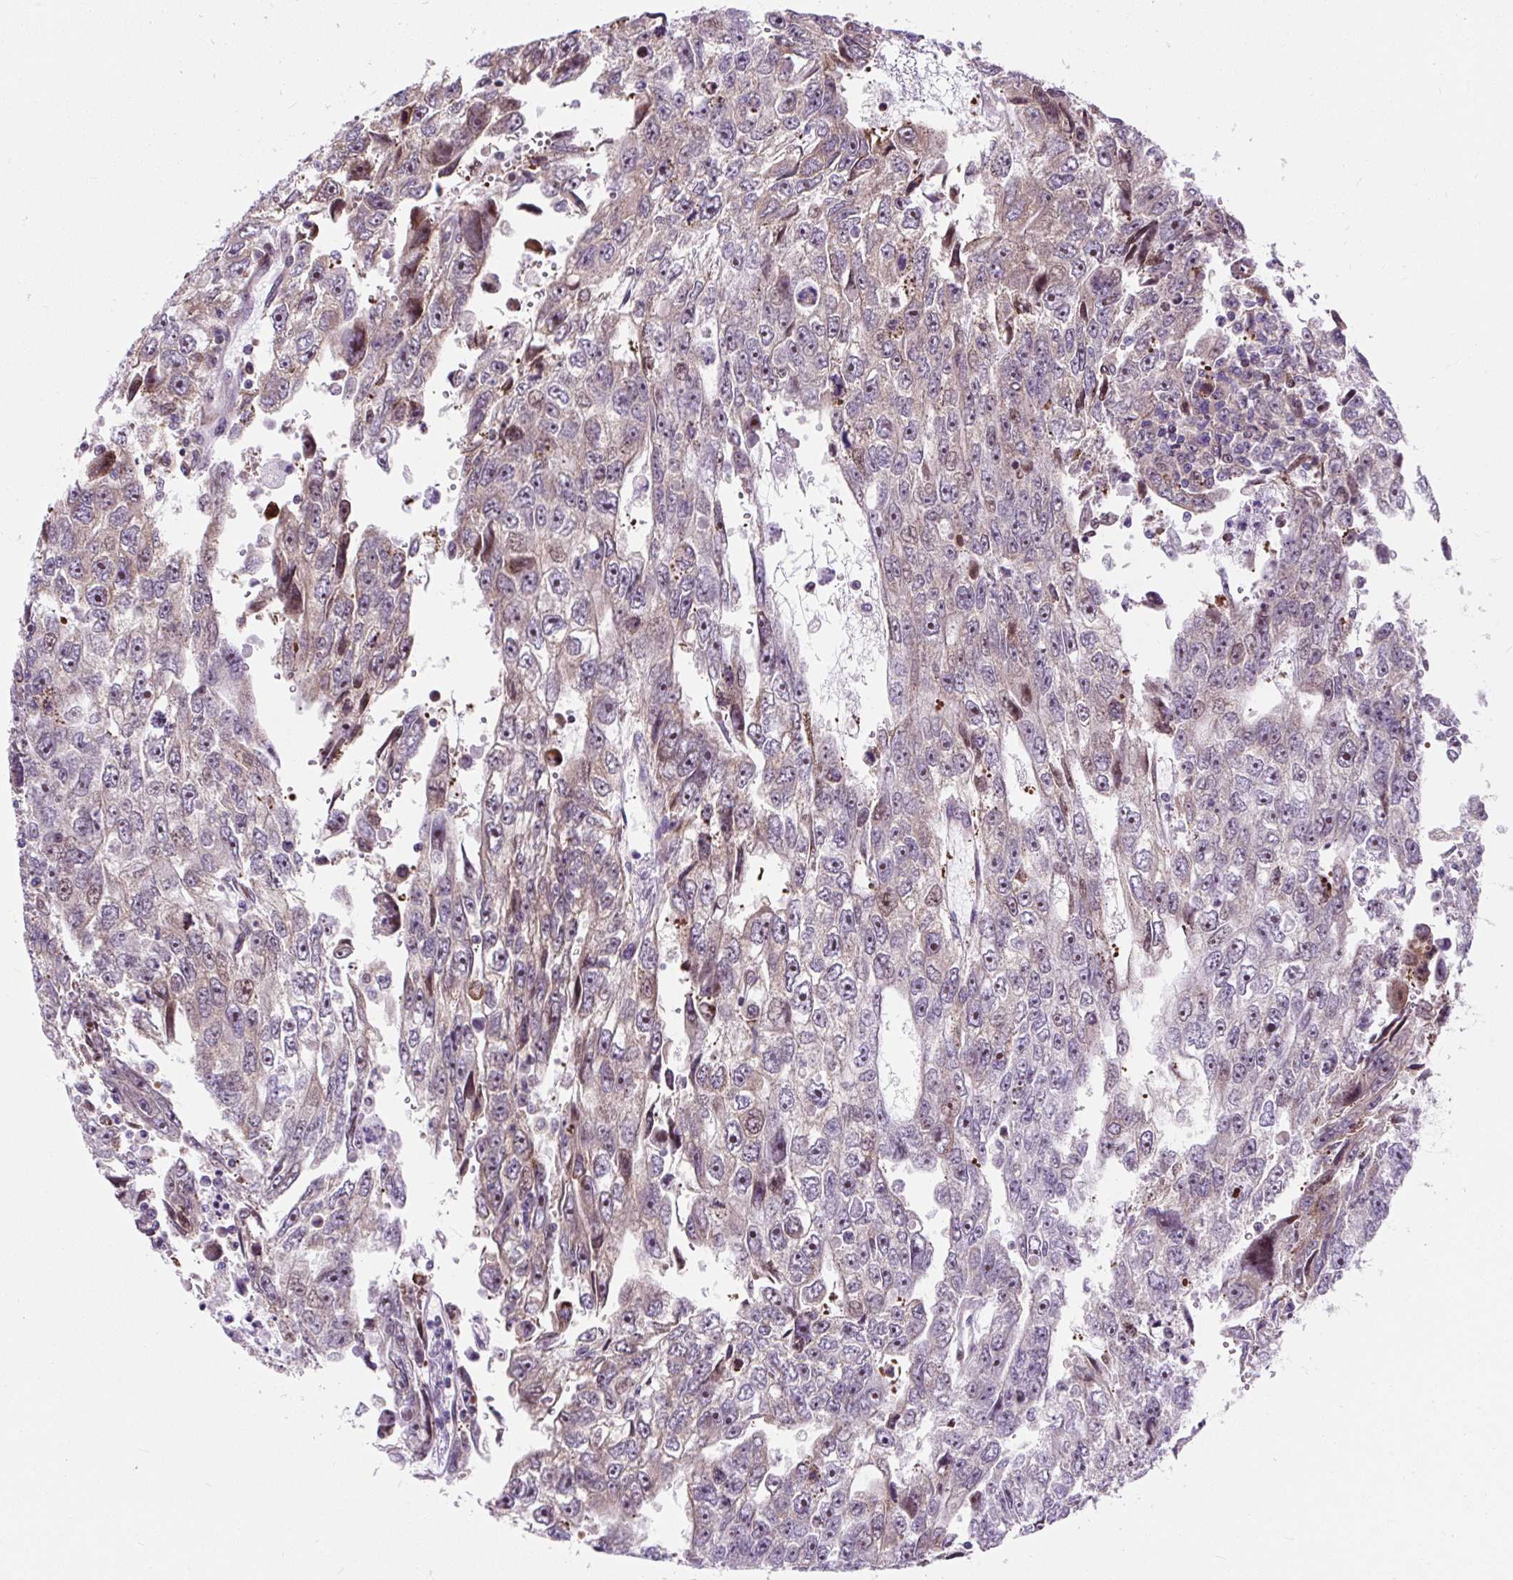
{"staining": {"intensity": "weak", "quantity": "25%-75%", "location": "cytoplasmic/membranous"}, "tissue": "testis cancer", "cell_type": "Tumor cells", "image_type": "cancer", "snomed": [{"axis": "morphology", "description": "Carcinoma, Embryonal, NOS"}, {"axis": "topography", "description": "Testis"}], "caption": "Testis cancer (embryonal carcinoma) stained for a protein exhibits weak cytoplasmic/membranous positivity in tumor cells.", "gene": "CISD3", "patient": {"sex": "male", "age": 20}}